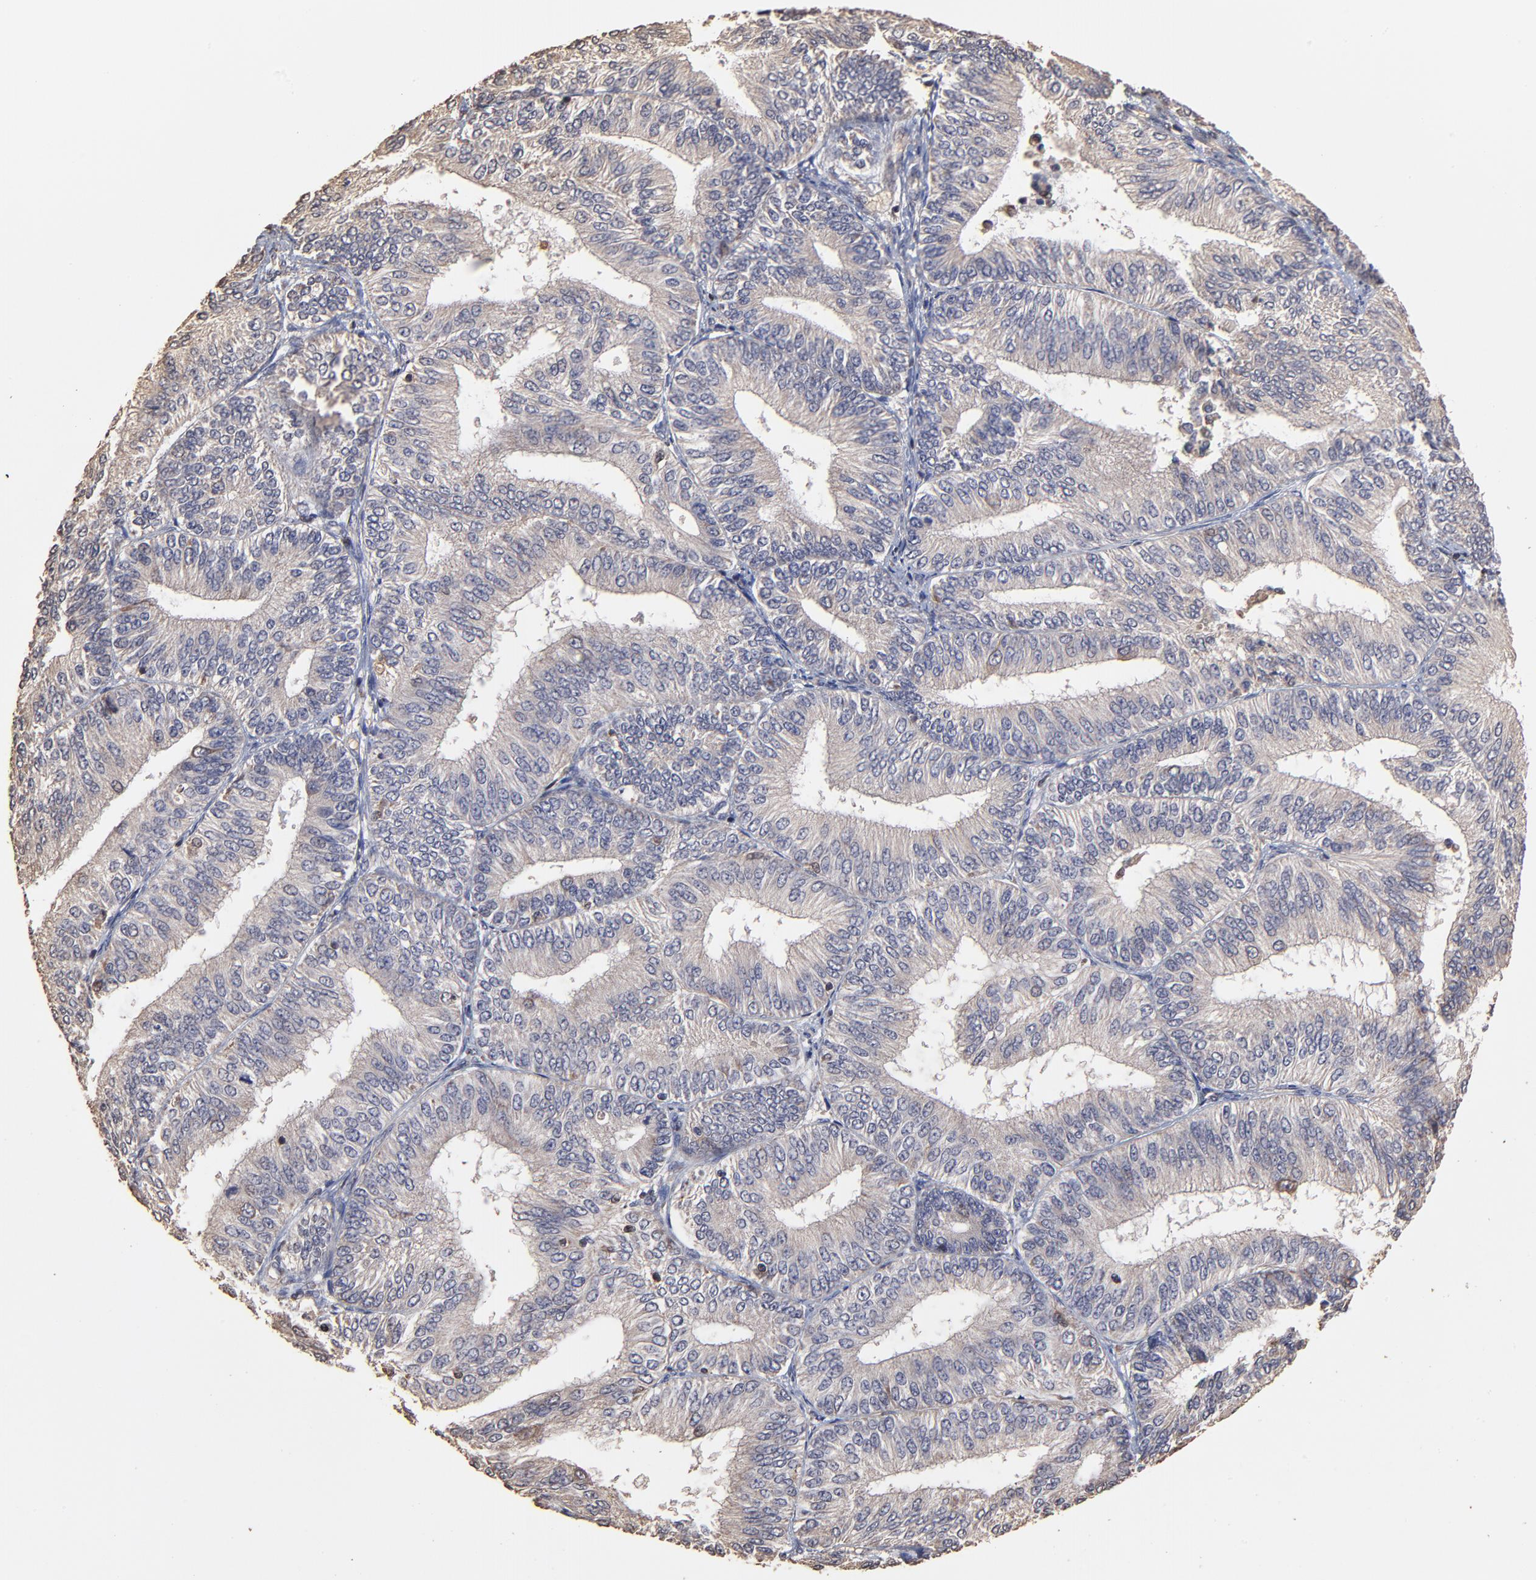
{"staining": {"intensity": "weak", "quantity": ">75%", "location": "cytoplasmic/membranous"}, "tissue": "endometrial cancer", "cell_type": "Tumor cells", "image_type": "cancer", "snomed": [{"axis": "morphology", "description": "Adenocarcinoma, NOS"}, {"axis": "topography", "description": "Endometrium"}], "caption": "The histopathology image displays immunohistochemical staining of adenocarcinoma (endometrial). There is weak cytoplasmic/membranous expression is appreciated in approximately >75% of tumor cells.", "gene": "CASP1", "patient": {"sex": "female", "age": 55}}